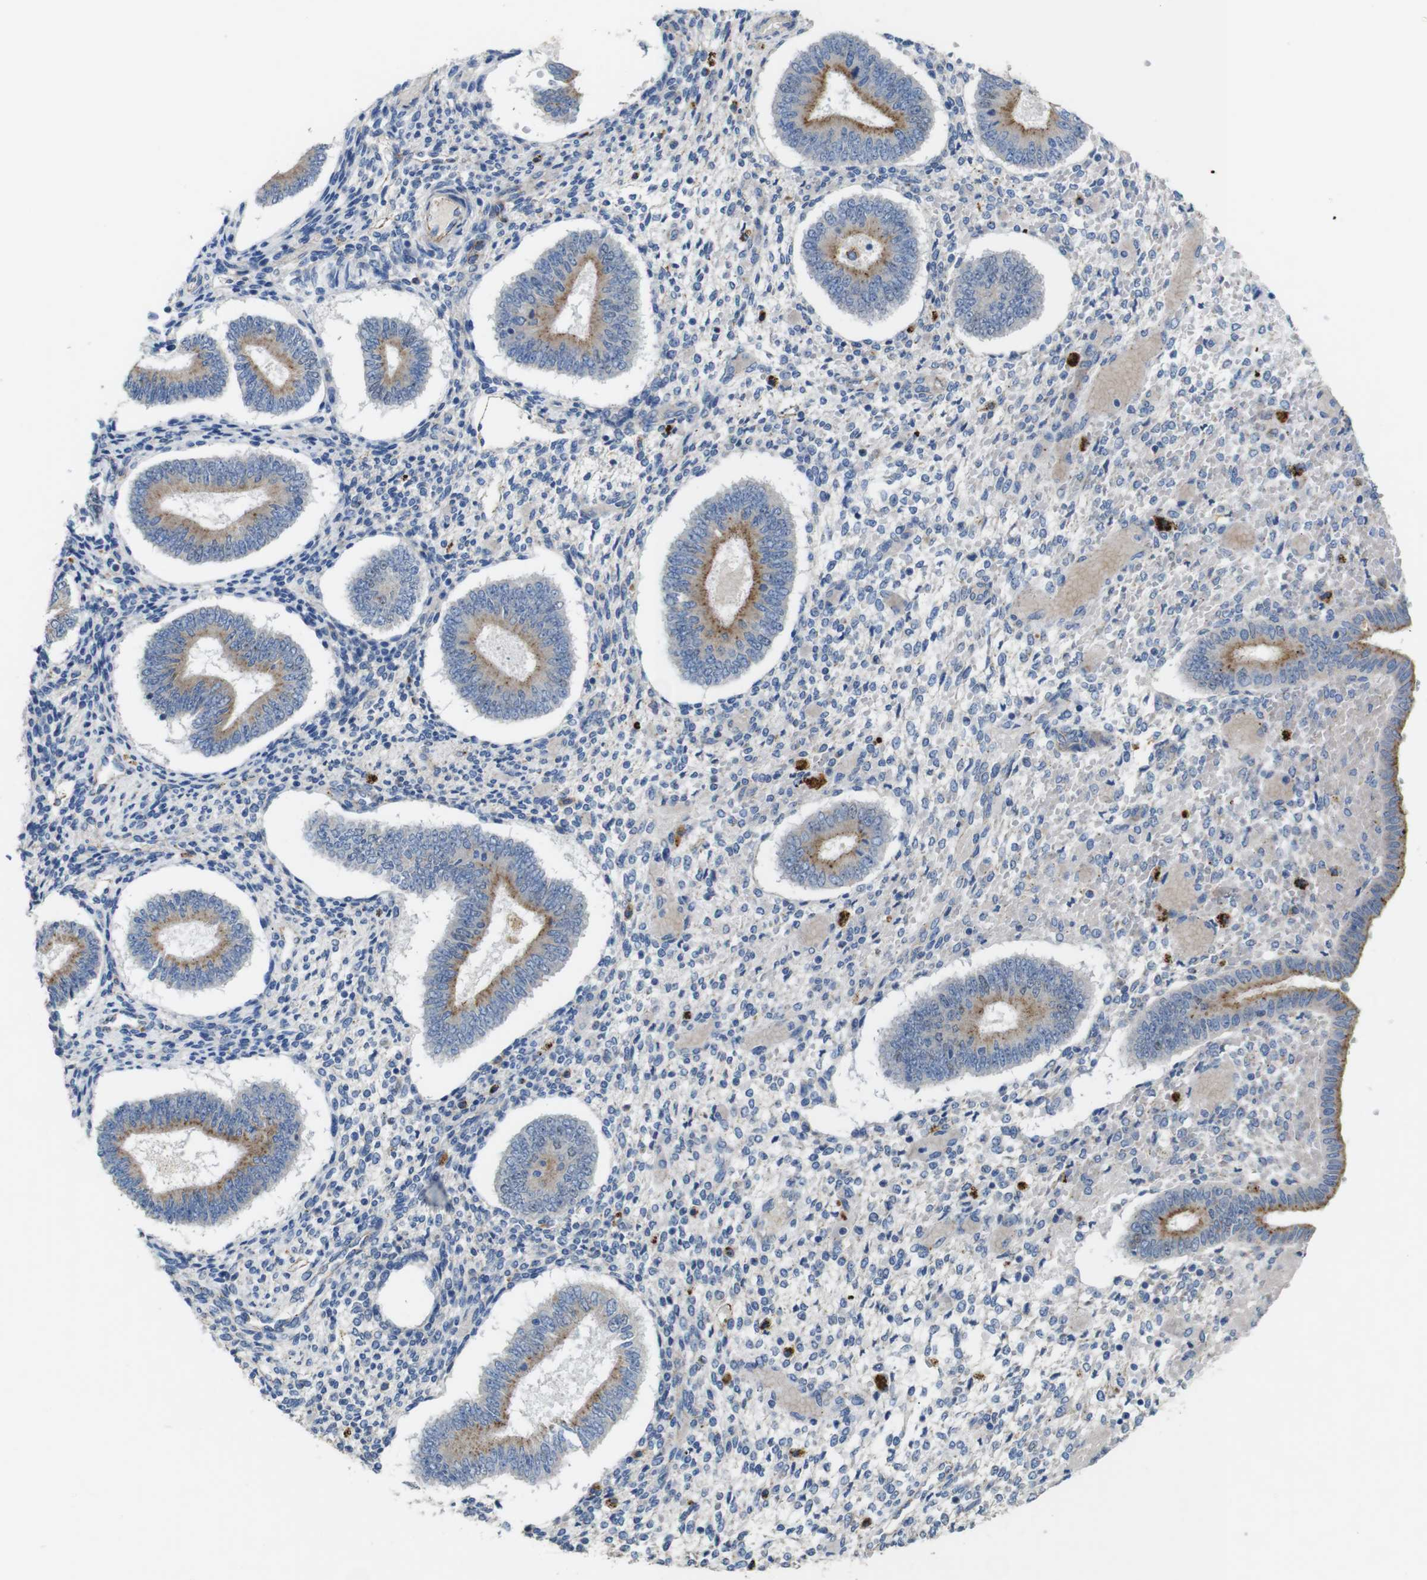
{"staining": {"intensity": "negative", "quantity": "none", "location": "none"}, "tissue": "endometrium", "cell_type": "Cells in endometrial stroma", "image_type": "normal", "snomed": [{"axis": "morphology", "description": "Normal tissue, NOS"}, {"axis": "topography", "description": "Endometrium"}], "caption": "There is no significant positivity in cells in endometrial stroma of endometrium.", "gene": "NHLRC3", "patient": {"sex": "female", "age": 42}}